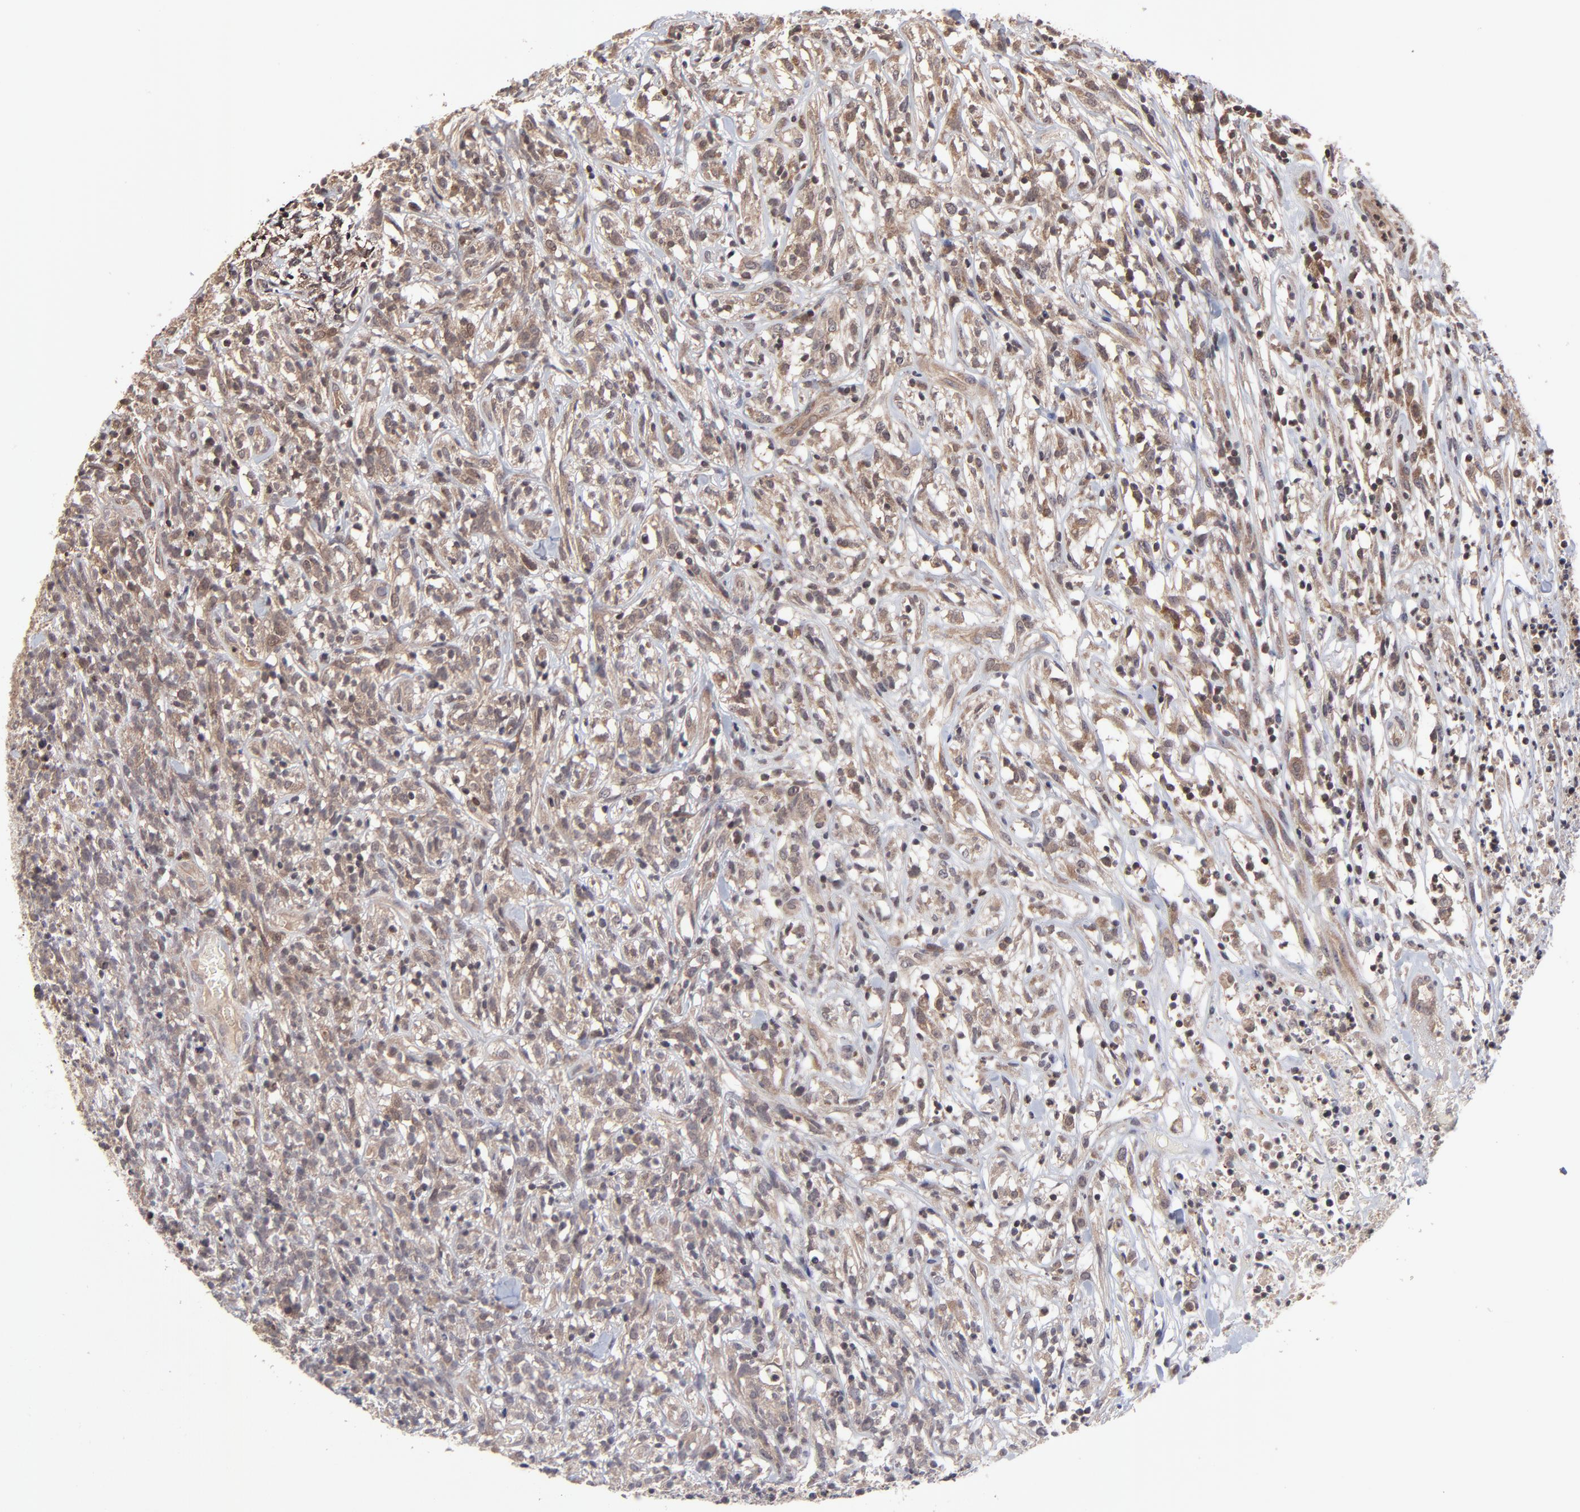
{"staining": {"intensity": "weak", "quantity": ">75%", "location": "cytoplasmic/membranous"}, "tissue": "lymphoma", "cell_type": "Tumor cells", "image_type": "cancer", "snomed": [{"axis": "morphology", "description": "Malignant lymphoma, non-Hodgkin's type, High grade"}, {"axis": "topography", "description": "Lymph node"}], "caption": "Immunohistochemical staining of human high-grade malignant lymphoma, non-Hodgkin's type shows weak cytoplasmic/membranous protein staining in approximately >75% of tumor cells. (IHC, brightfield microscopy, high magnification).", "gene": "UBE2L6", "patient": {"sex": "female", "age": 73}}